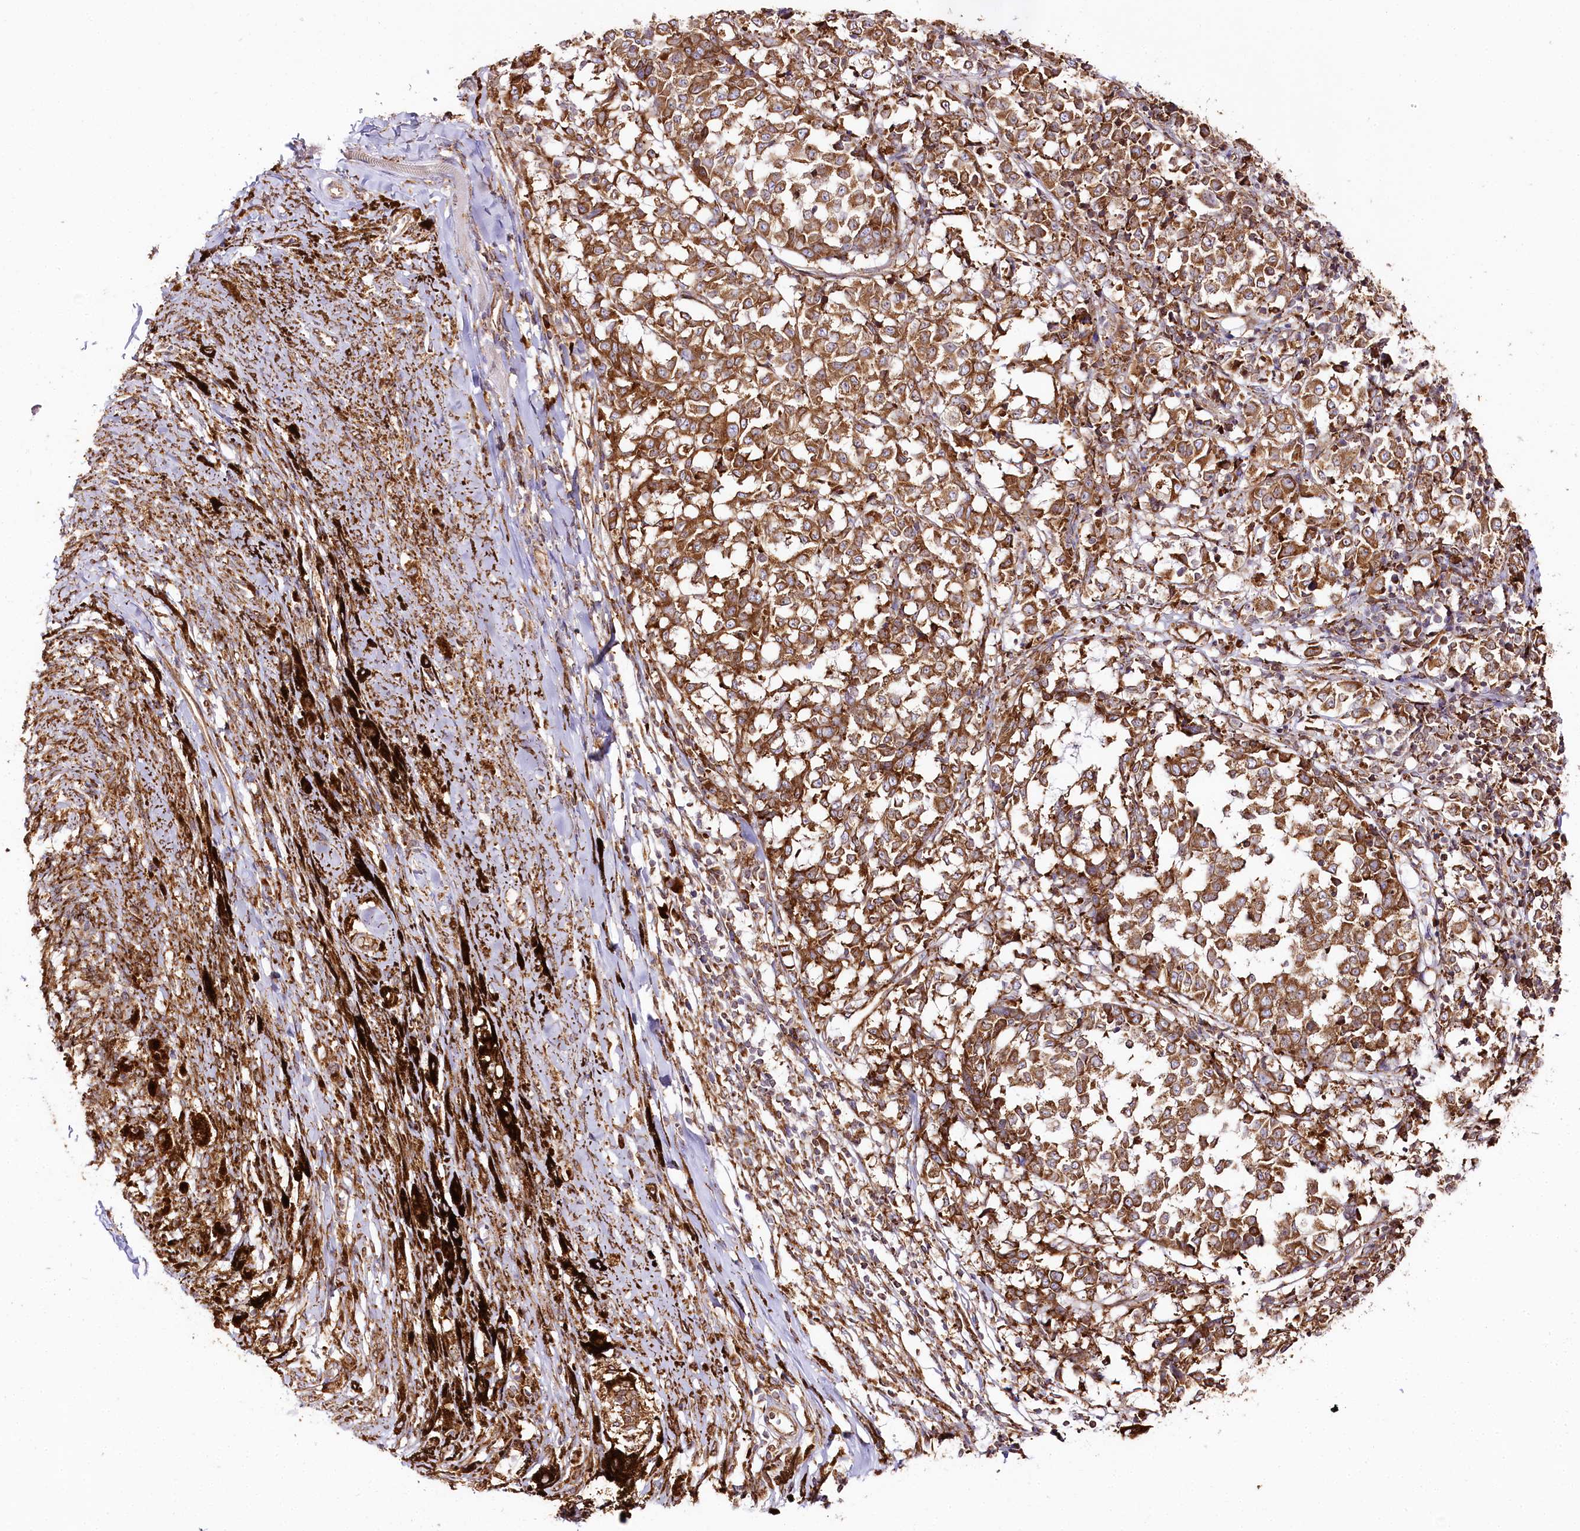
{"staining": {"intensity": "strong", "quantity": ">75%", "location": "cytoplasmic/membranous"}, "tissue": "melanoma", "cell_type": "Tumor cells", "image_type": "cancer", "snomed": [{"axis": "morphology", "description": "Malignant melanoma, NOS"}, {"axis": "topography", "description": "Skin"}], "caption": "Melanoma stained with DAB IHC exhibits high levels of strong cytoplasmic/membranous expression in about >75% of tumor cells.", "gene": "CNPY2", "patient": {"sex": "female", "age": 72}}